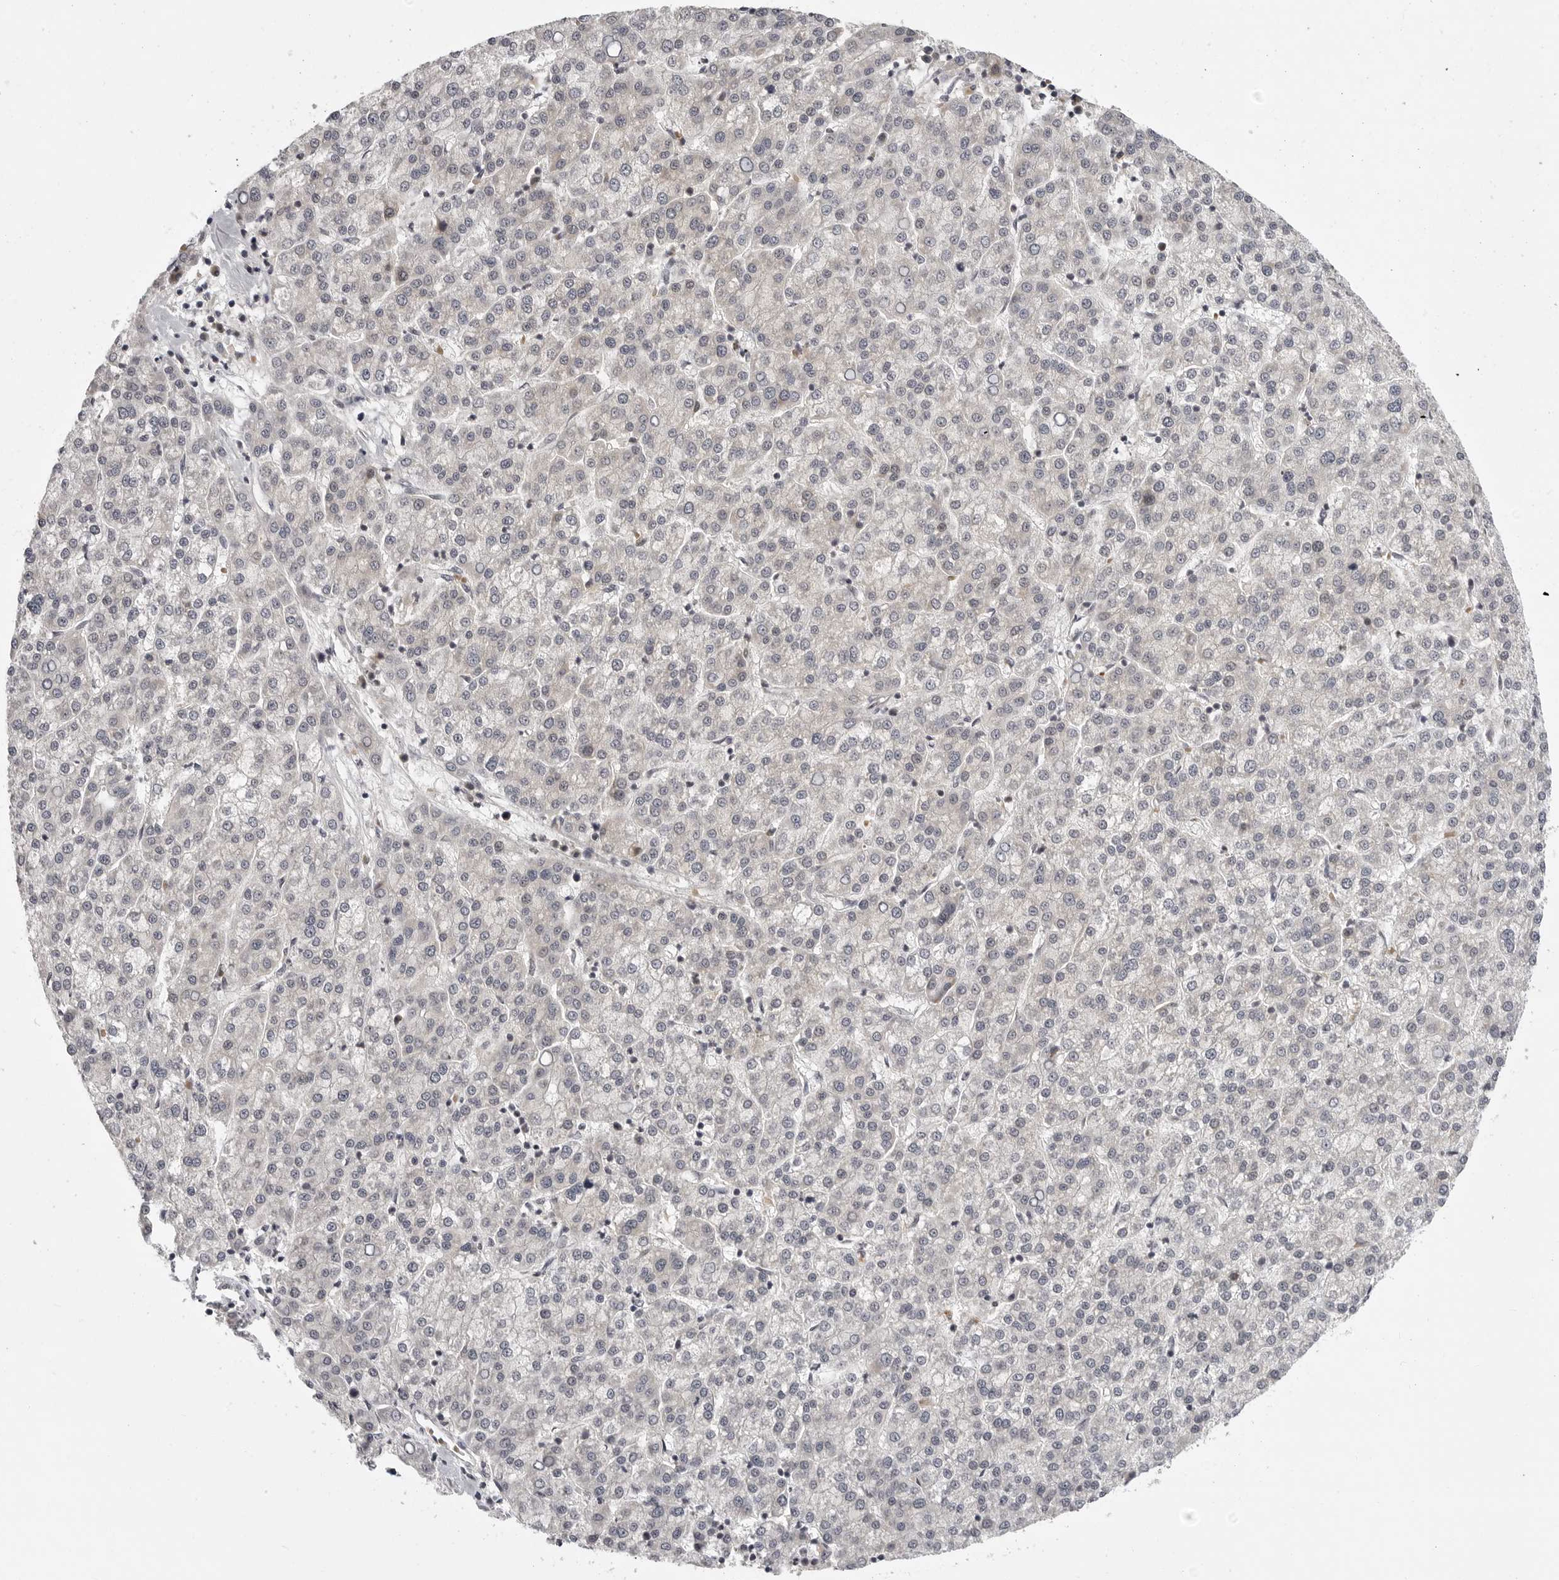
{"staining": {"intensity": "negative", "quantity": "none", "location": "none"}, "tissue": "liver cancer", "cell_type": "Tumor cells", "image_type": "cancer", "snomed": [{"axis": "morphology", "description": "Carcinoma, Hepatocellular, NOS"}, {"axis": "topography", "description": "Liver"}], "caption": "Tumor cells show no significant staining in liver cancer (hepatocellular carcinoma).", "gene": "CD300LD", "patient": {"sex": "female", "age": 58}}